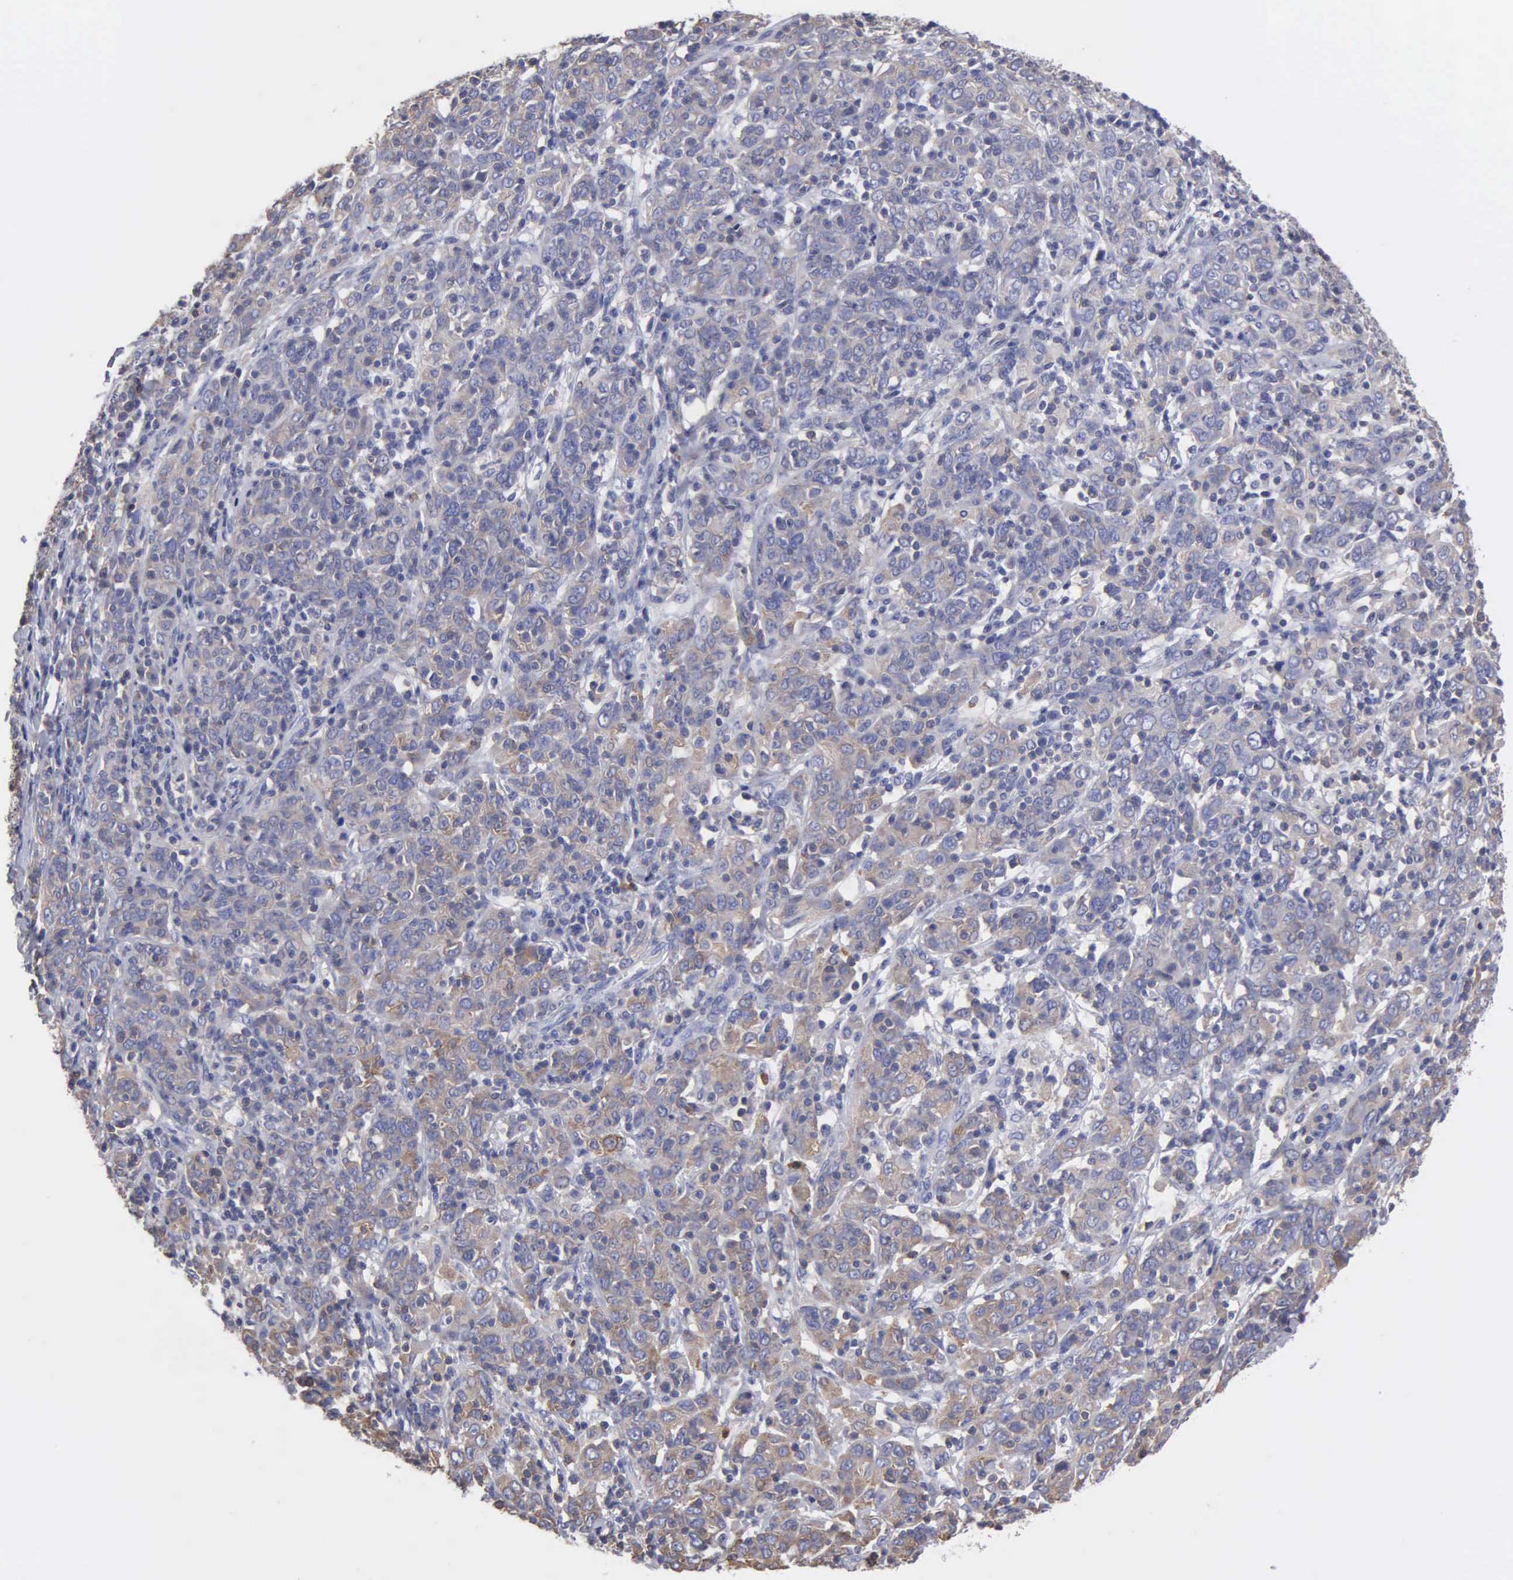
{"staining": {"intensity": "weak", "quantity": "25%-75%", "location": "cytoplasmic/membranous"}, "tissue": "cervical cancer", "cell_type": "Tumor cells", "image_type": "cancer", "snomed": [{"axis": "morphology", "description": "Normal tissue, NOS"}, {"axis": "morphology", "description": "Squamous cell carcinoma, NOS"}, {"axis": "topography", "description": "Cervix"}], "caption": "Protein expression analysis of human cervical cancer (squamous cell carcinoma) reveals weak cytoplasmic/membranous positivity in approximately 25%-75% of tumor cells.", "gene": "G6PD", "patient": {"sex": "female", "age": 67}}